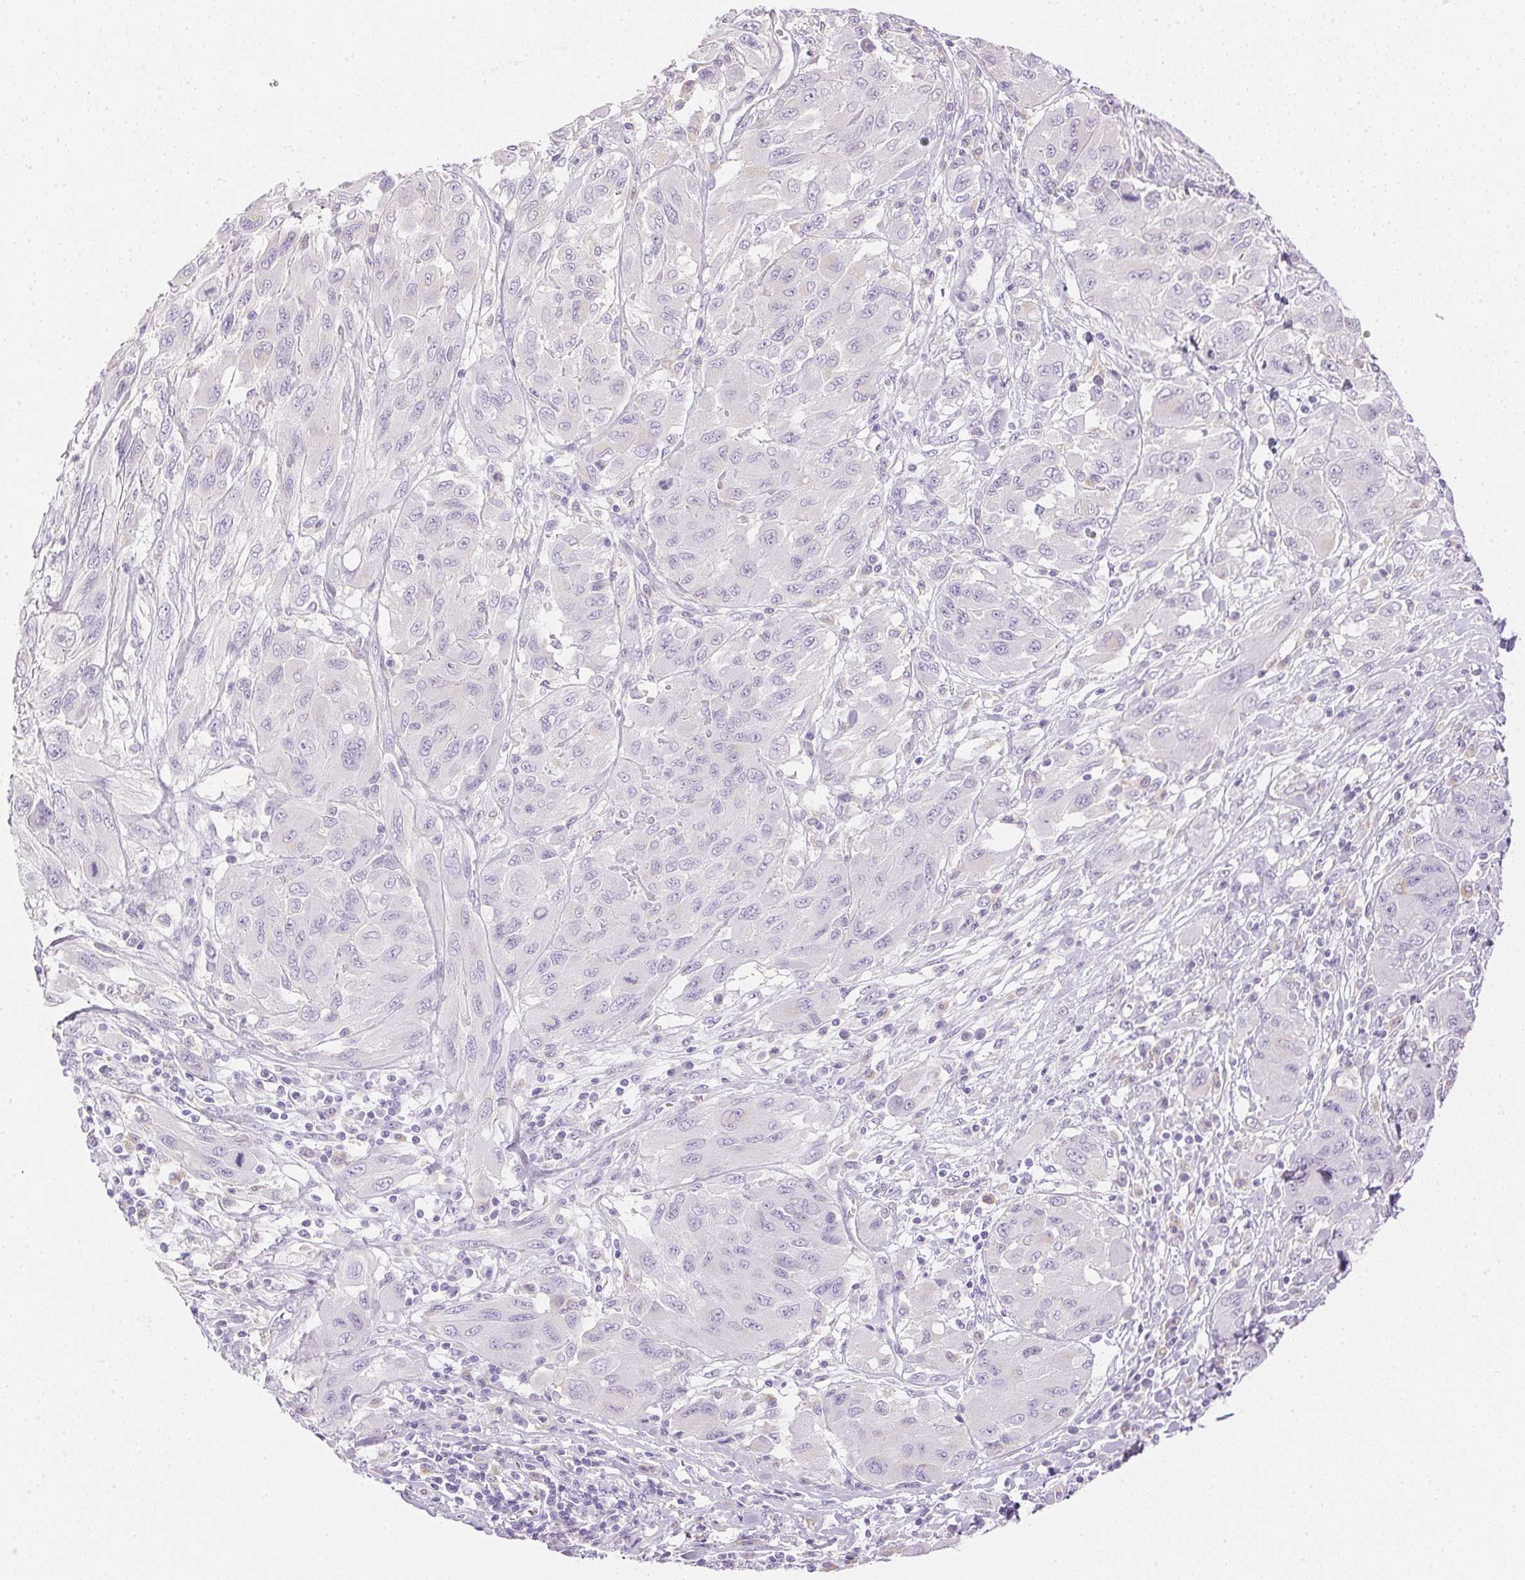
{"staining": {"intensity": "negative", "quantity": "none", "location": "none"}, "tissue": "melanoma", "cell_type": "Tumor cells", "image_type": "cancer", "snomed": [{"axis": "morphology", "description": "Malignant melanoma, NOS"}, {"axis": "topography", "description": "Skin"}], "caption": "Image shows no protein expression in tumor cells of malignant melanoma tissue. (DAB (3,3'-diaminobenzidine) immunohistochemistry with hematoxylin counter stain).", "gene": "ATP6V1G3", "patient": {"sex": "female", "age": 91}}